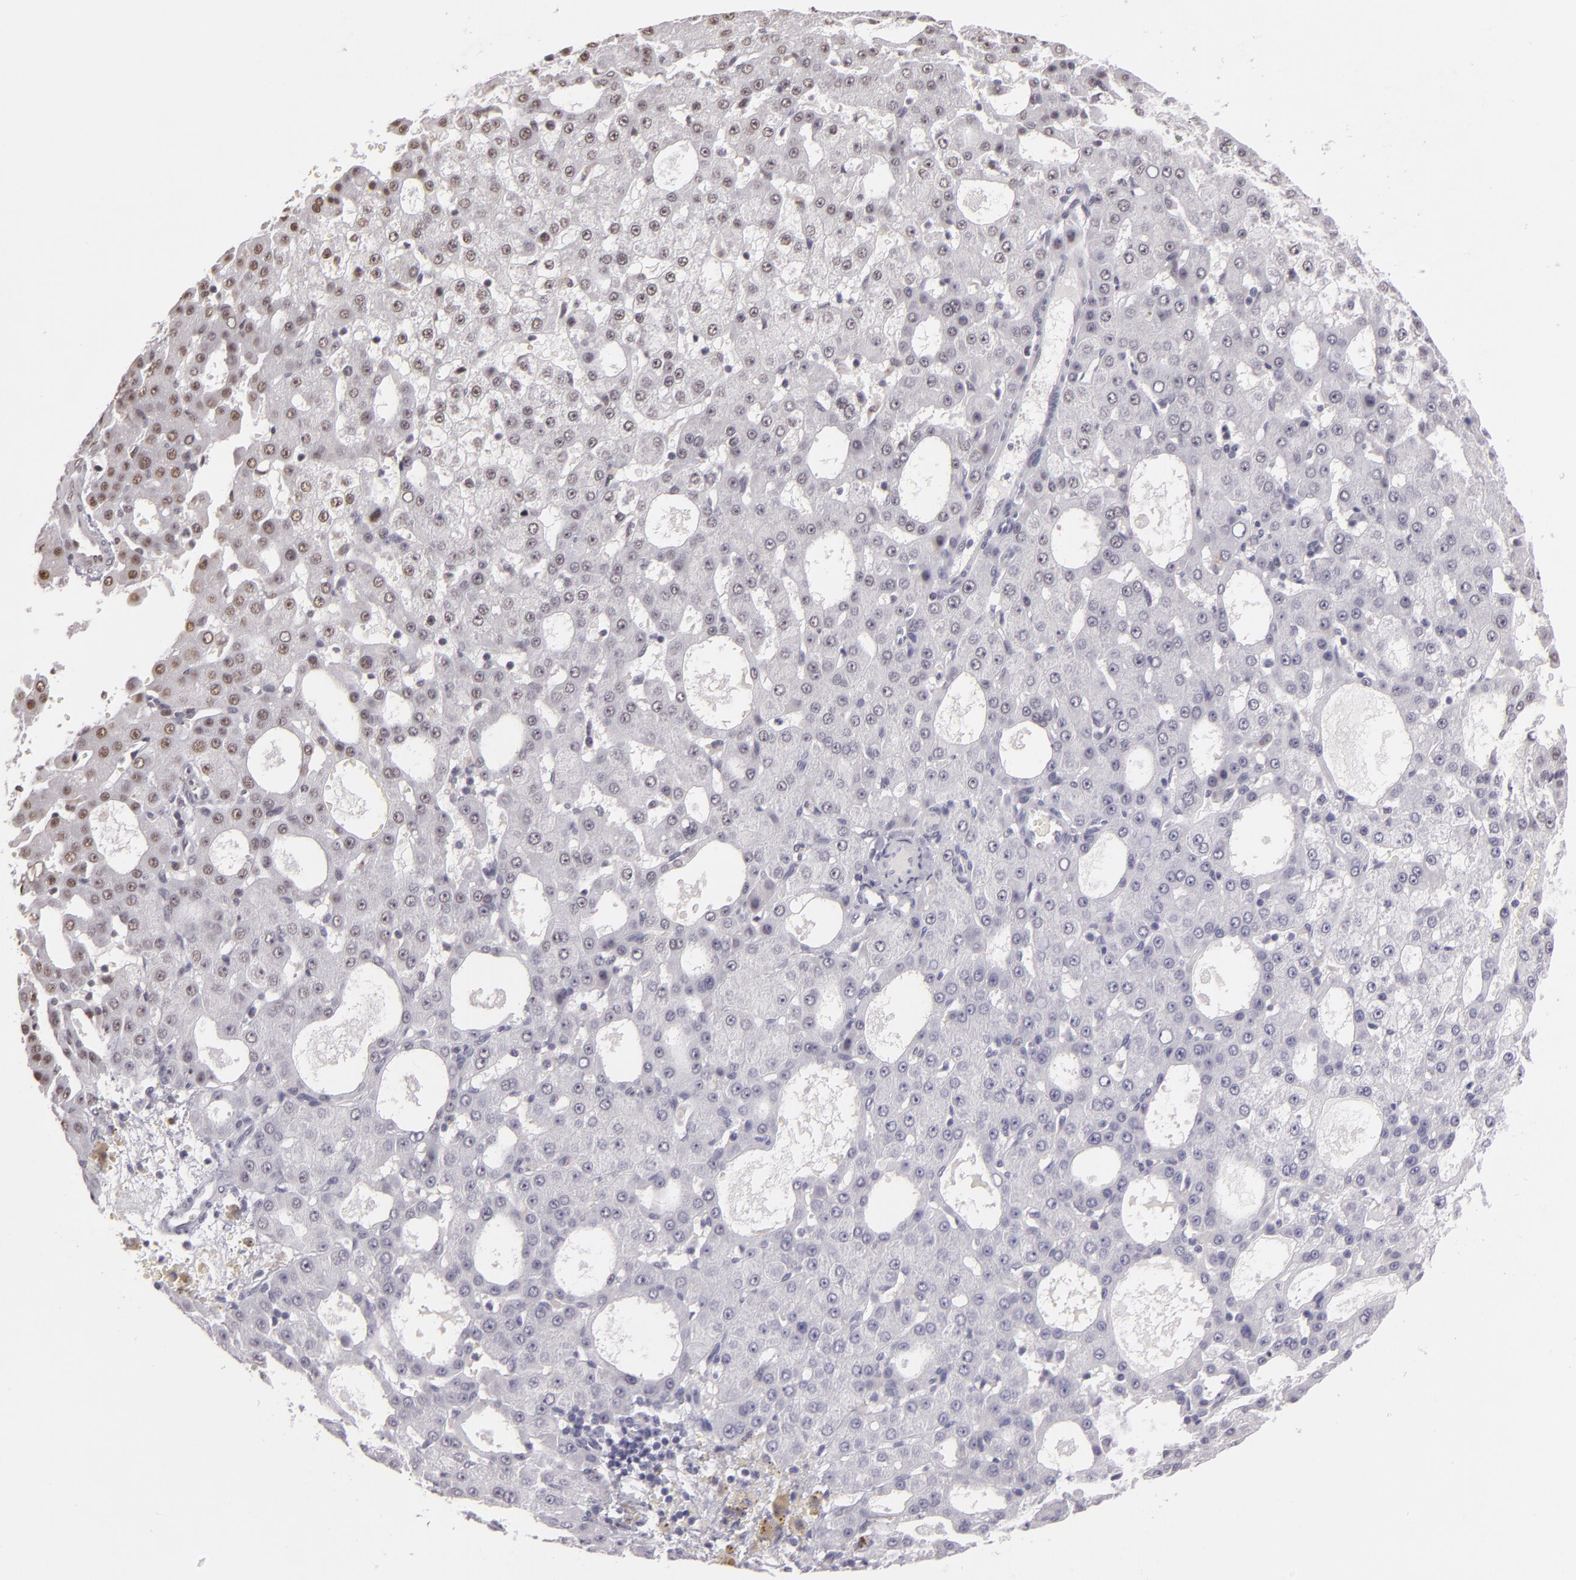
{"staining": {"intensity": "weak", "quantity": "<25%", "location": "nuclear"}, "tissue": "liver cancer", "cell_type": "Tumor cells", "image_type": "cancer", "snomed": [{"axis": "morphology", "description": "Carcinoma, Hepatocellular, NOS"}, {"axis": "topography", "description": "Liver"}], "caption": "A histopathology image of human liver cancer is negative for staining in tumor cells.", "gene": "INTS6", "patient": {"sex": "male", "age": 47}}